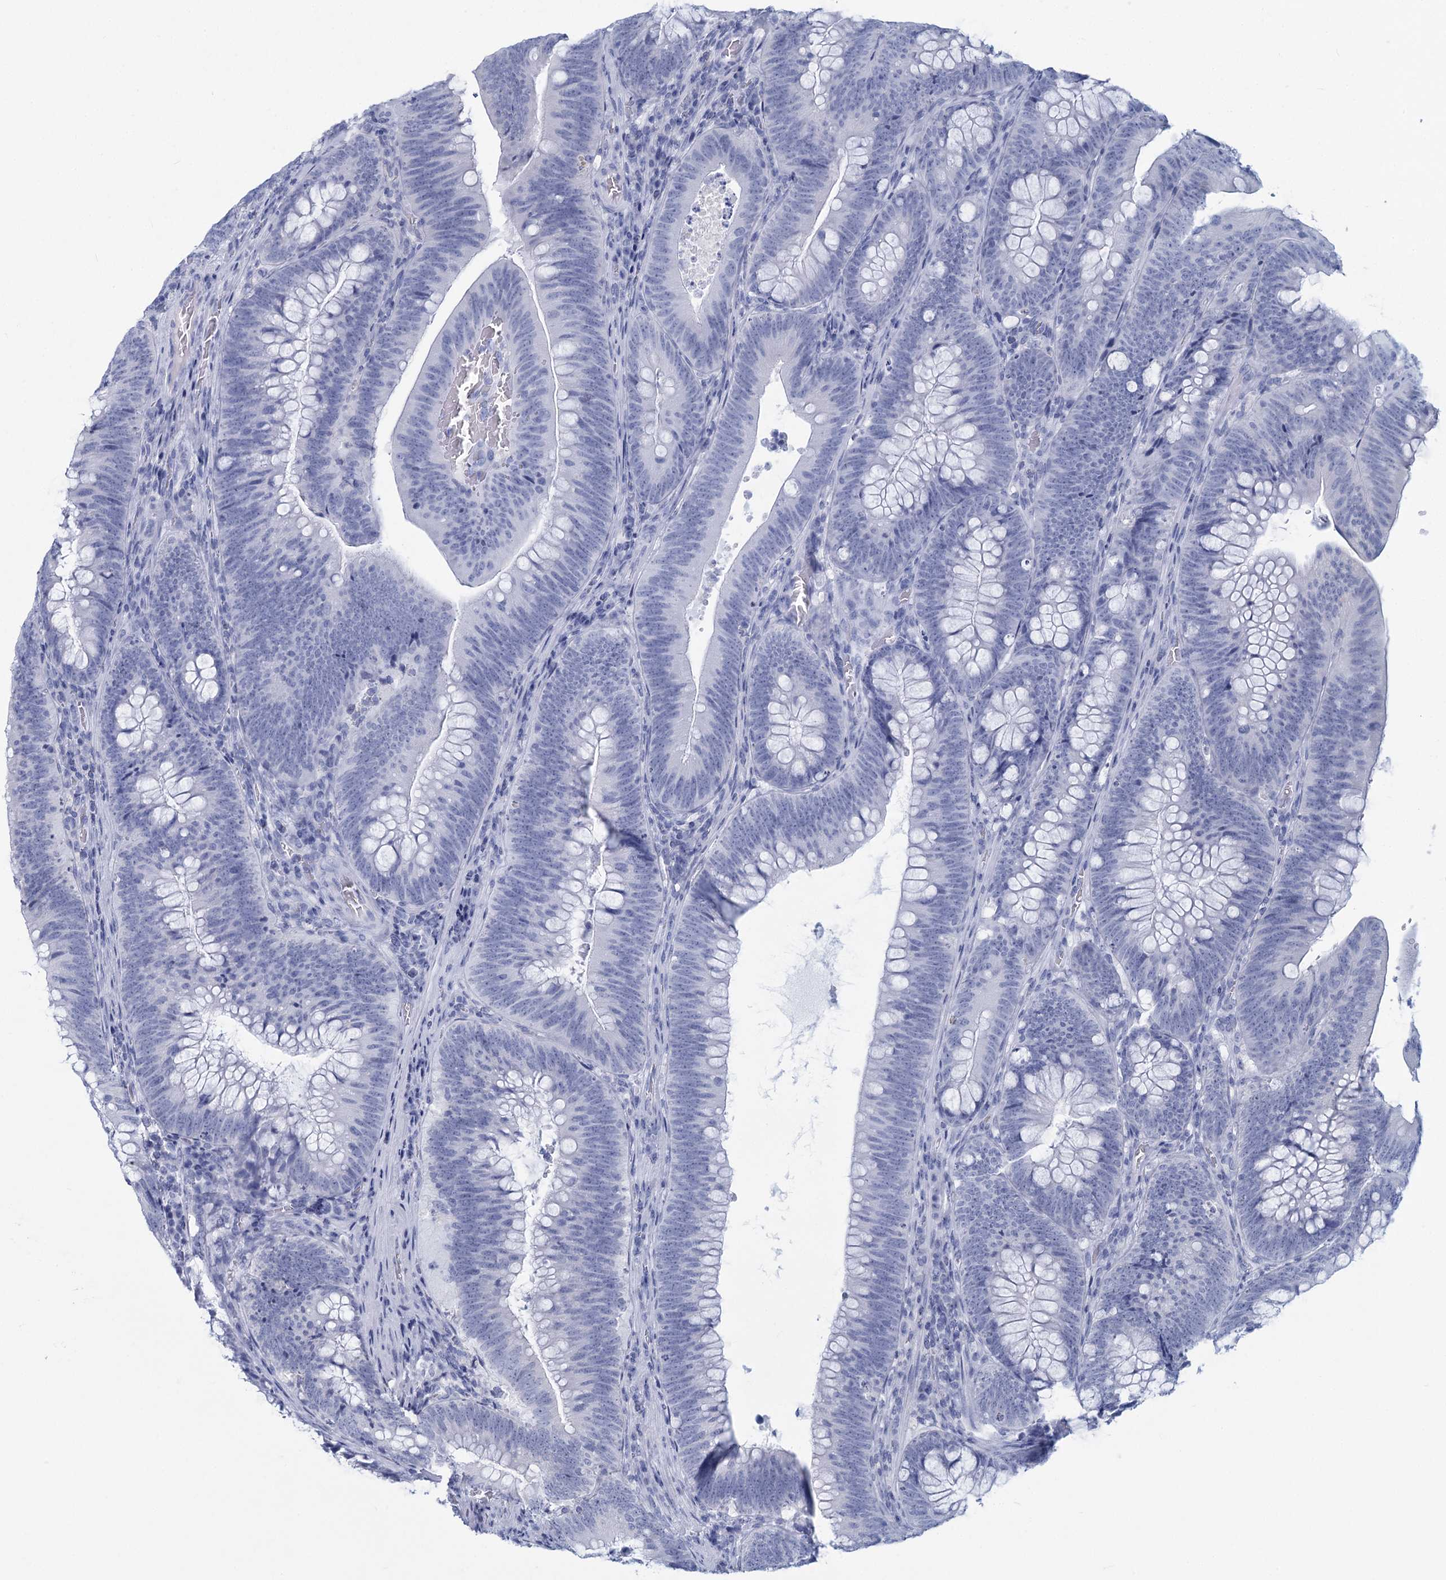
{"staining": {"intensity": "negative", "quantity": "none", "location": "none"}, "tissue": "colorectal cancer", "cell_type": "Tumor cells", "image_type": "cancer", "snomed": [{"axis": "morphology", "description": "Normal tissue, NOS"}, {"axis": "topography", "description": "Colon"}], "caption": "This is a photomicrograph of immunohistochemistry (IHC) staining of colorectal cancer, which shows no staining in tumor cells.", "gene": "HES2", "patient": {"sex": "female", "age": 82}}